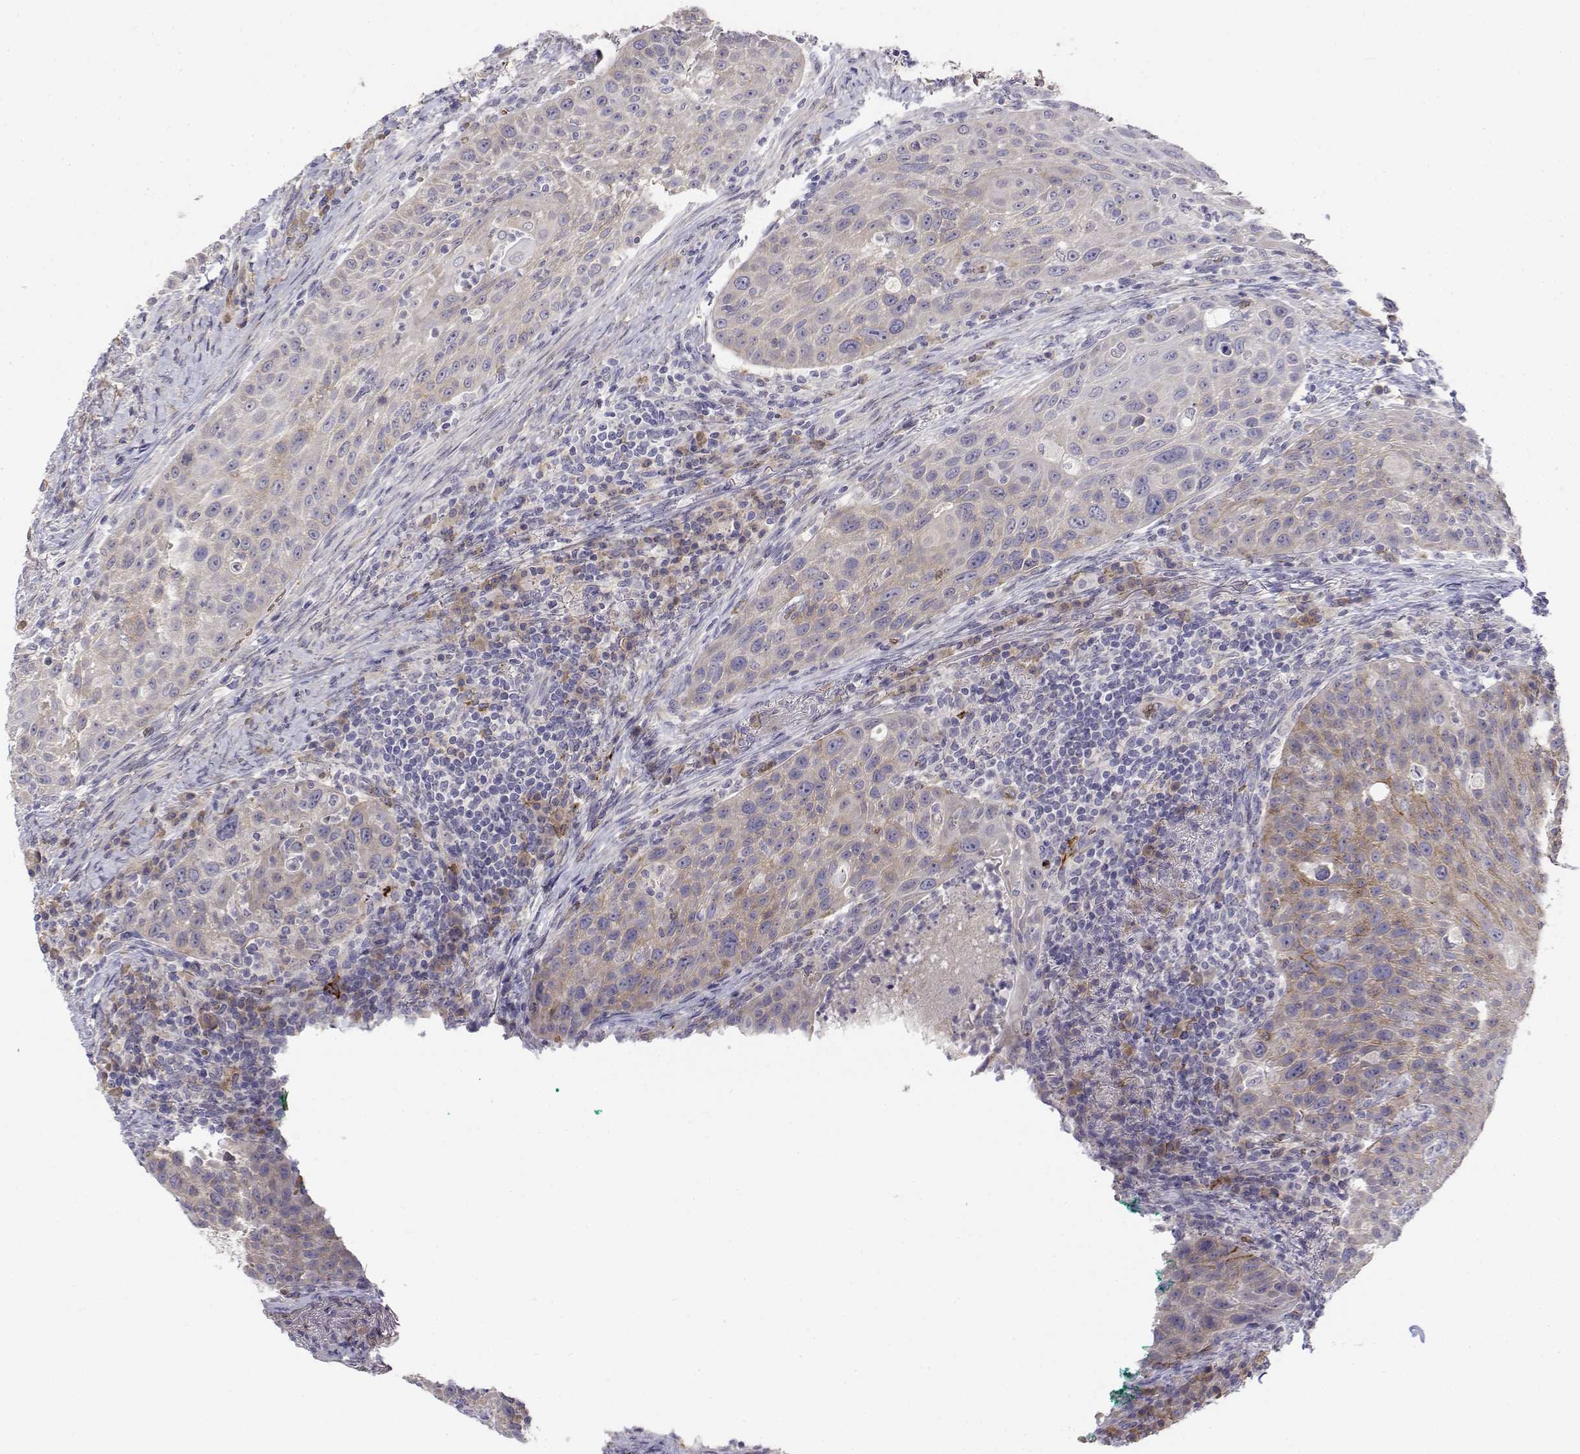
{"staining": {"intensity": "negative", "quantity": "none", "location": "none"}, "tissue": "head and neck cancer", "cell_type": "Tumor cells", "image_type": "cancer", "snomed": [{"axis": "morphology", "description": "Squamous cell carcinoma, NOS"}, {"axis": "topography", "description": "Head-Neck"}], "caption": "Histopathology image shows no protein staining in tumor cells of head and neck squamous cell carcinoma tissue.", "gene": "CADM1", "patient": {"sex": "male", "age": 69}}